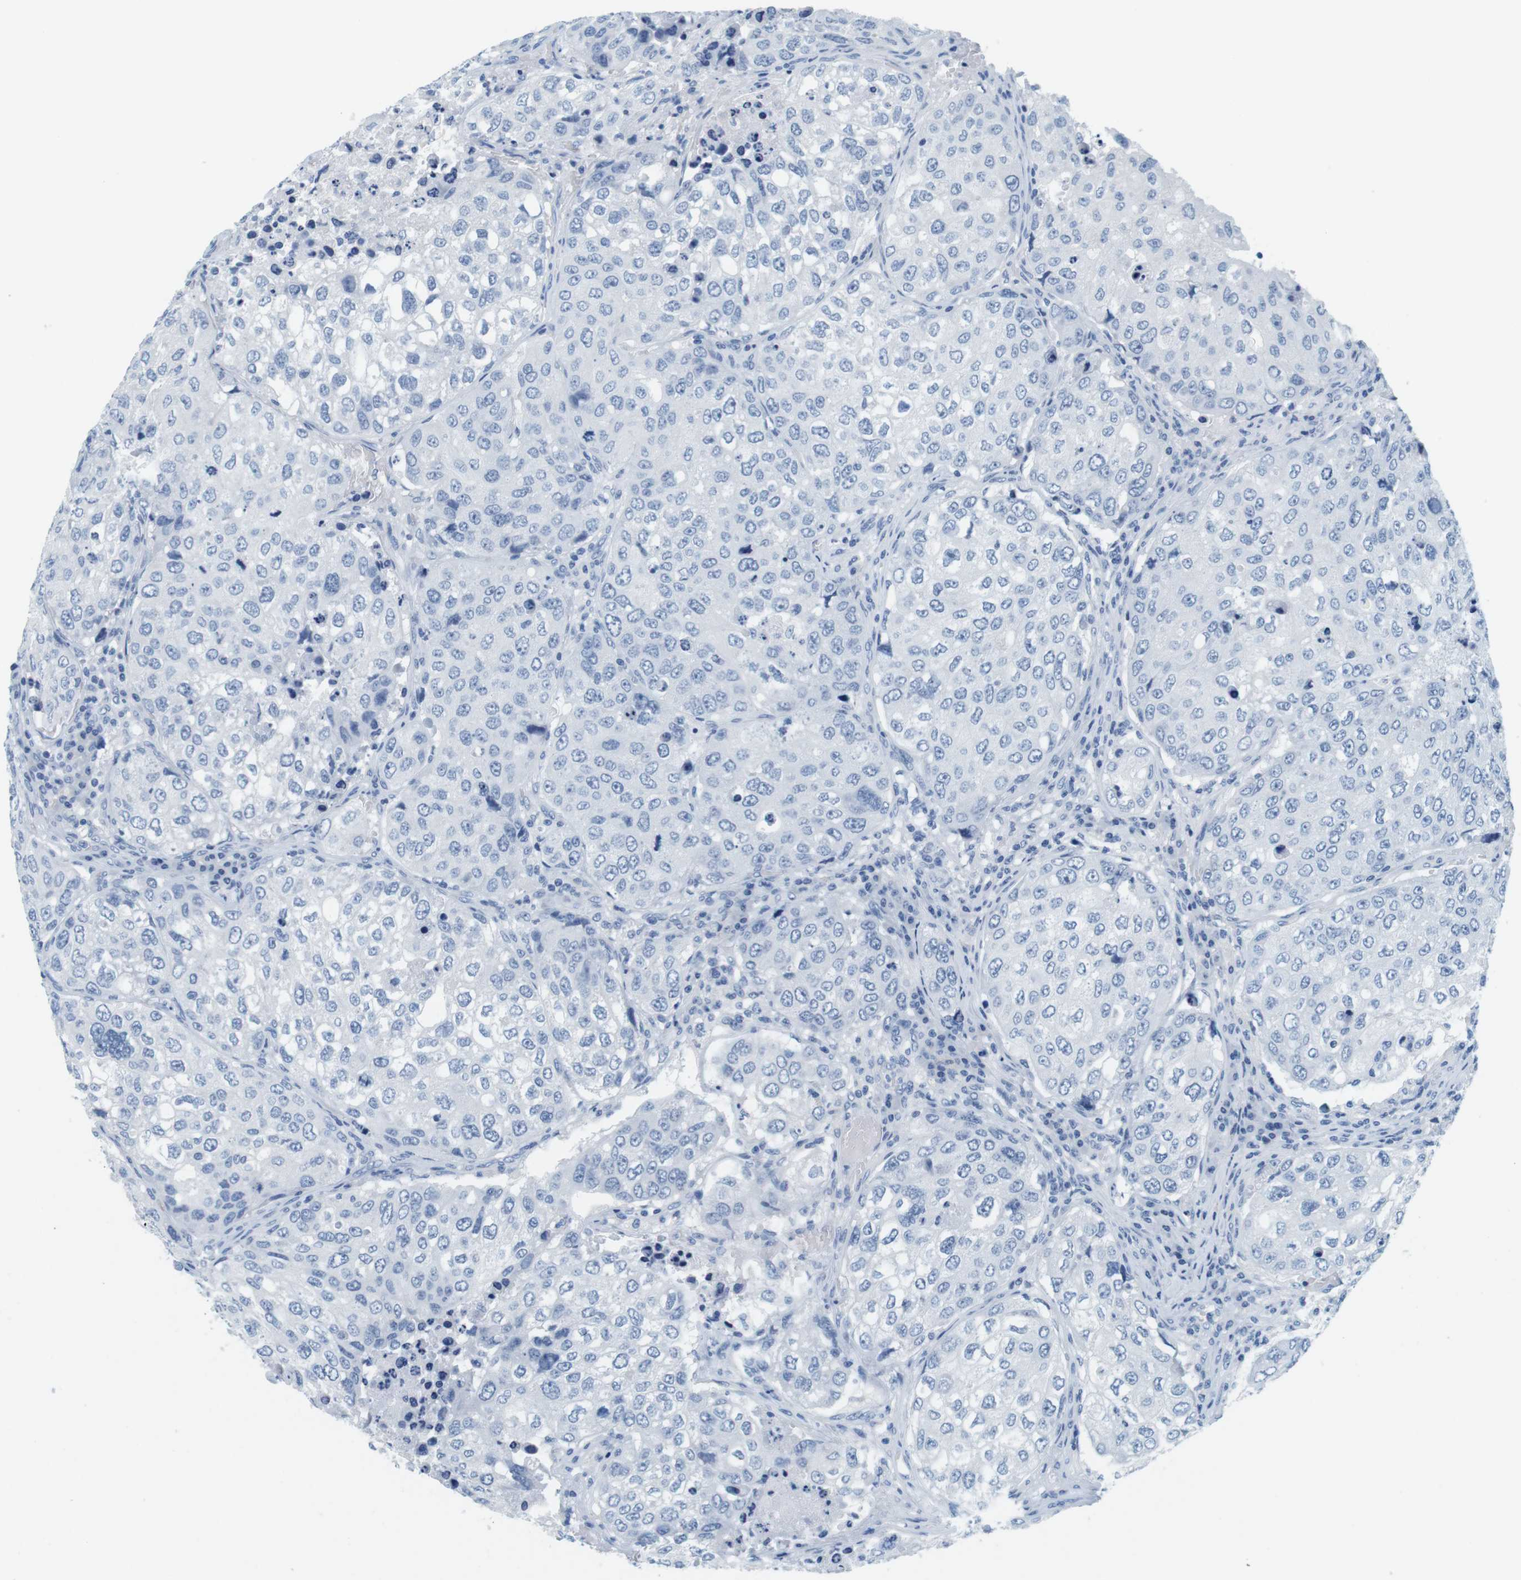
{"staining": {"intensity": "negative", "quantity": "none", "location": "none"}, "tissue": "urothelial cancer", "cell_type": "Tumor cells", "image_type": "cancer", "snomed": [{"axis": "morphology", "description": "Urothelial carcinoma, High grade"}, {"axis": "topography", "description": "Lymph node"}, {"axis": "topography", "description": "Urinary bladder"}], "caption": "IHC micrograph of neoplastic tissue: urothelial cancer stained with DAB (3,3'-diaminobenzidine) displays no significant protein positivity in tumor cells.", "gene": "CYP2C9", "patient": {"sex": "male", "age": 51}}